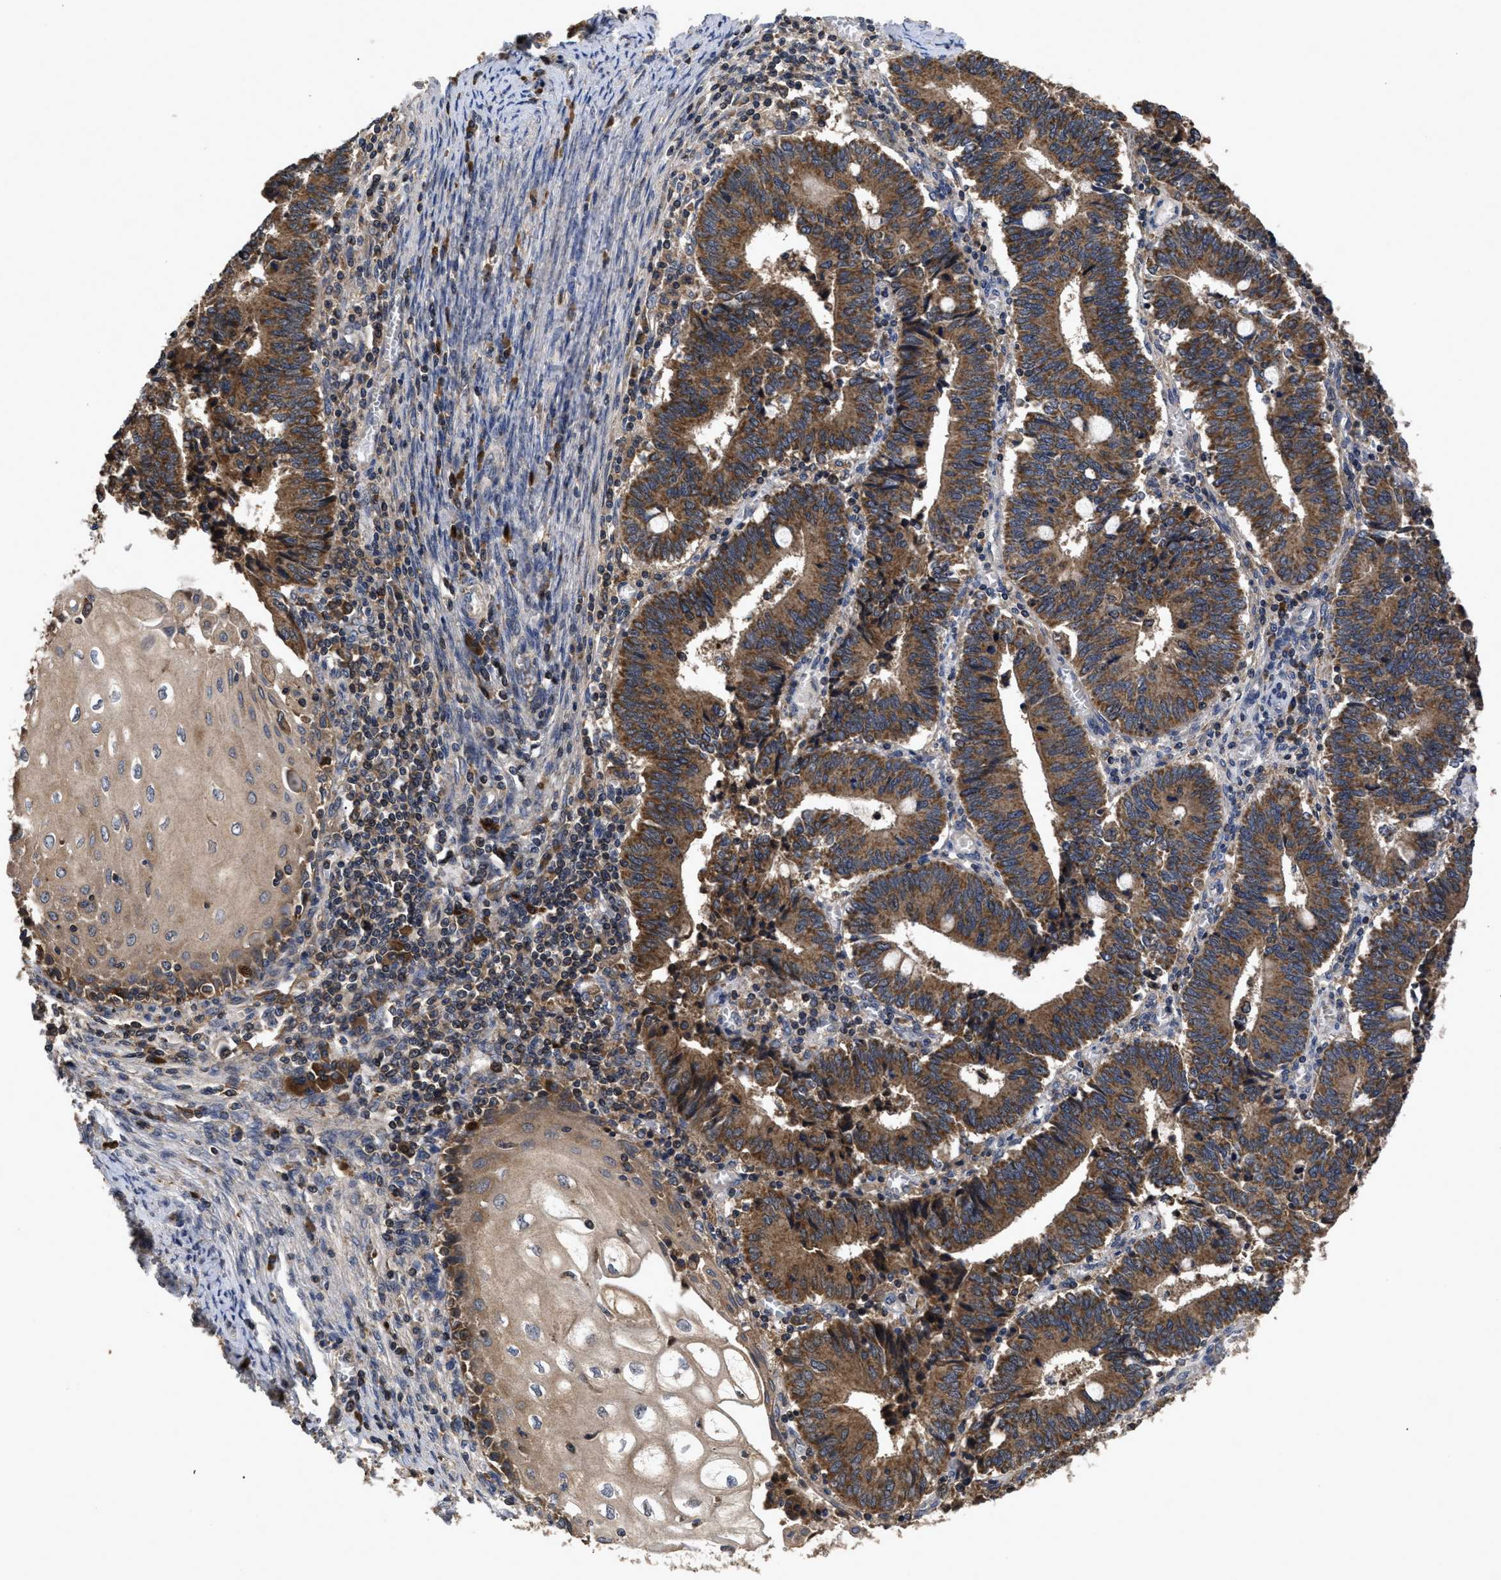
{"staining": {"intensity": "moderate", "quantity": ">75%", "location": "cytoplasmic/membranous"}, "tissue": "cervical cancer", "cell_type": "Tumor cells", "image_type": "cancer", "snomed": [{"axis": "morphology", "description": "Adenocarcinoma, NOS"}, {"axis": "topography", "description": "Cervix"}], "caption": "Cervical adenocarcinoma stained for a protein (brown) exhibits moderate cytoplasmic/membranous positive expression in about >75% of tumor cells.", "gene": "LRRC3", "patient": {"sex": "female", "age": 44}}